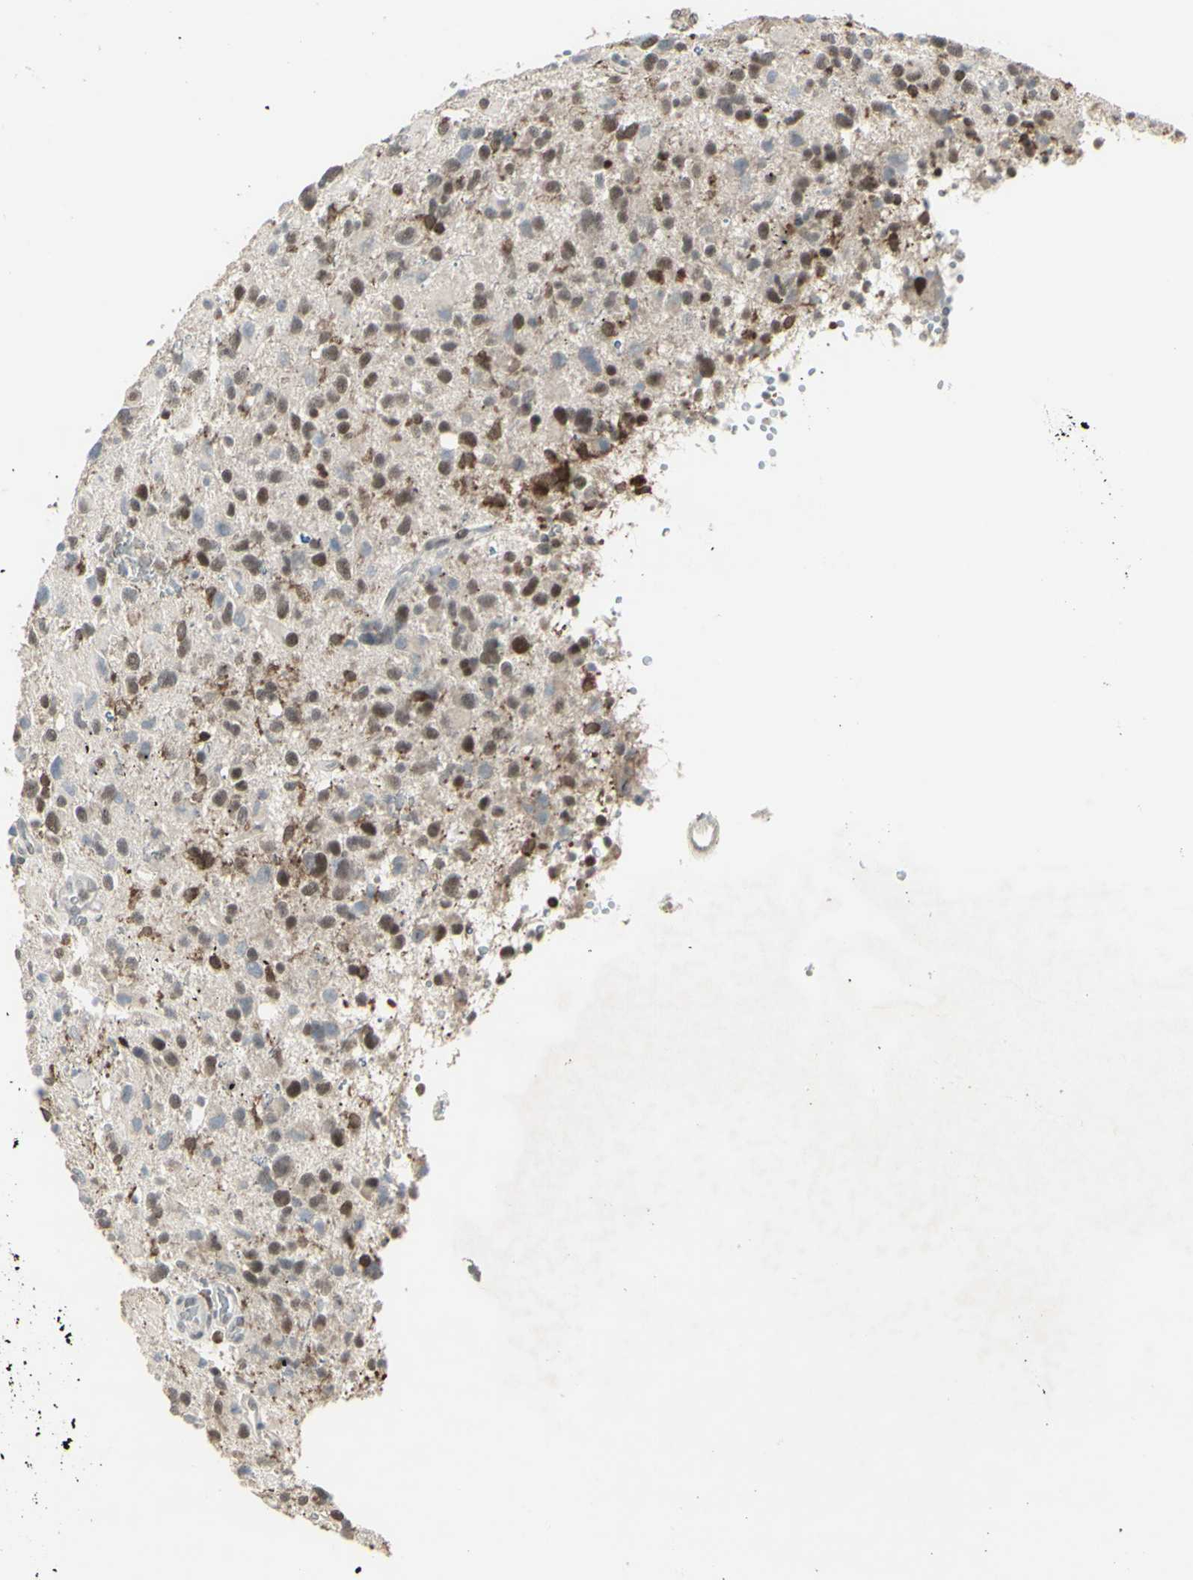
{"staining": {"intensity": "moderate", "quantity": "25%-75%", "location": "nuclear"}, "tissue": "glioma", "cell_type": "Tumor cells", "image_type": "cancer", "snomed": [{"axis": "morphology", "description": "Glioma, malignant, High grade"}, {"axis": "topography", "description": "Brain"}], "caption": "Immunohistochemistry (IHC) photomicrograph of neoplastic tissue: human glioma stained using IHC displays medium levels of moderate protein expression localized specifically in the nuclear of tumor cells, appearing as a nuclear brown color.", "gene": "SAMSN1", "patient": {"sex": "male", "age": 48}}